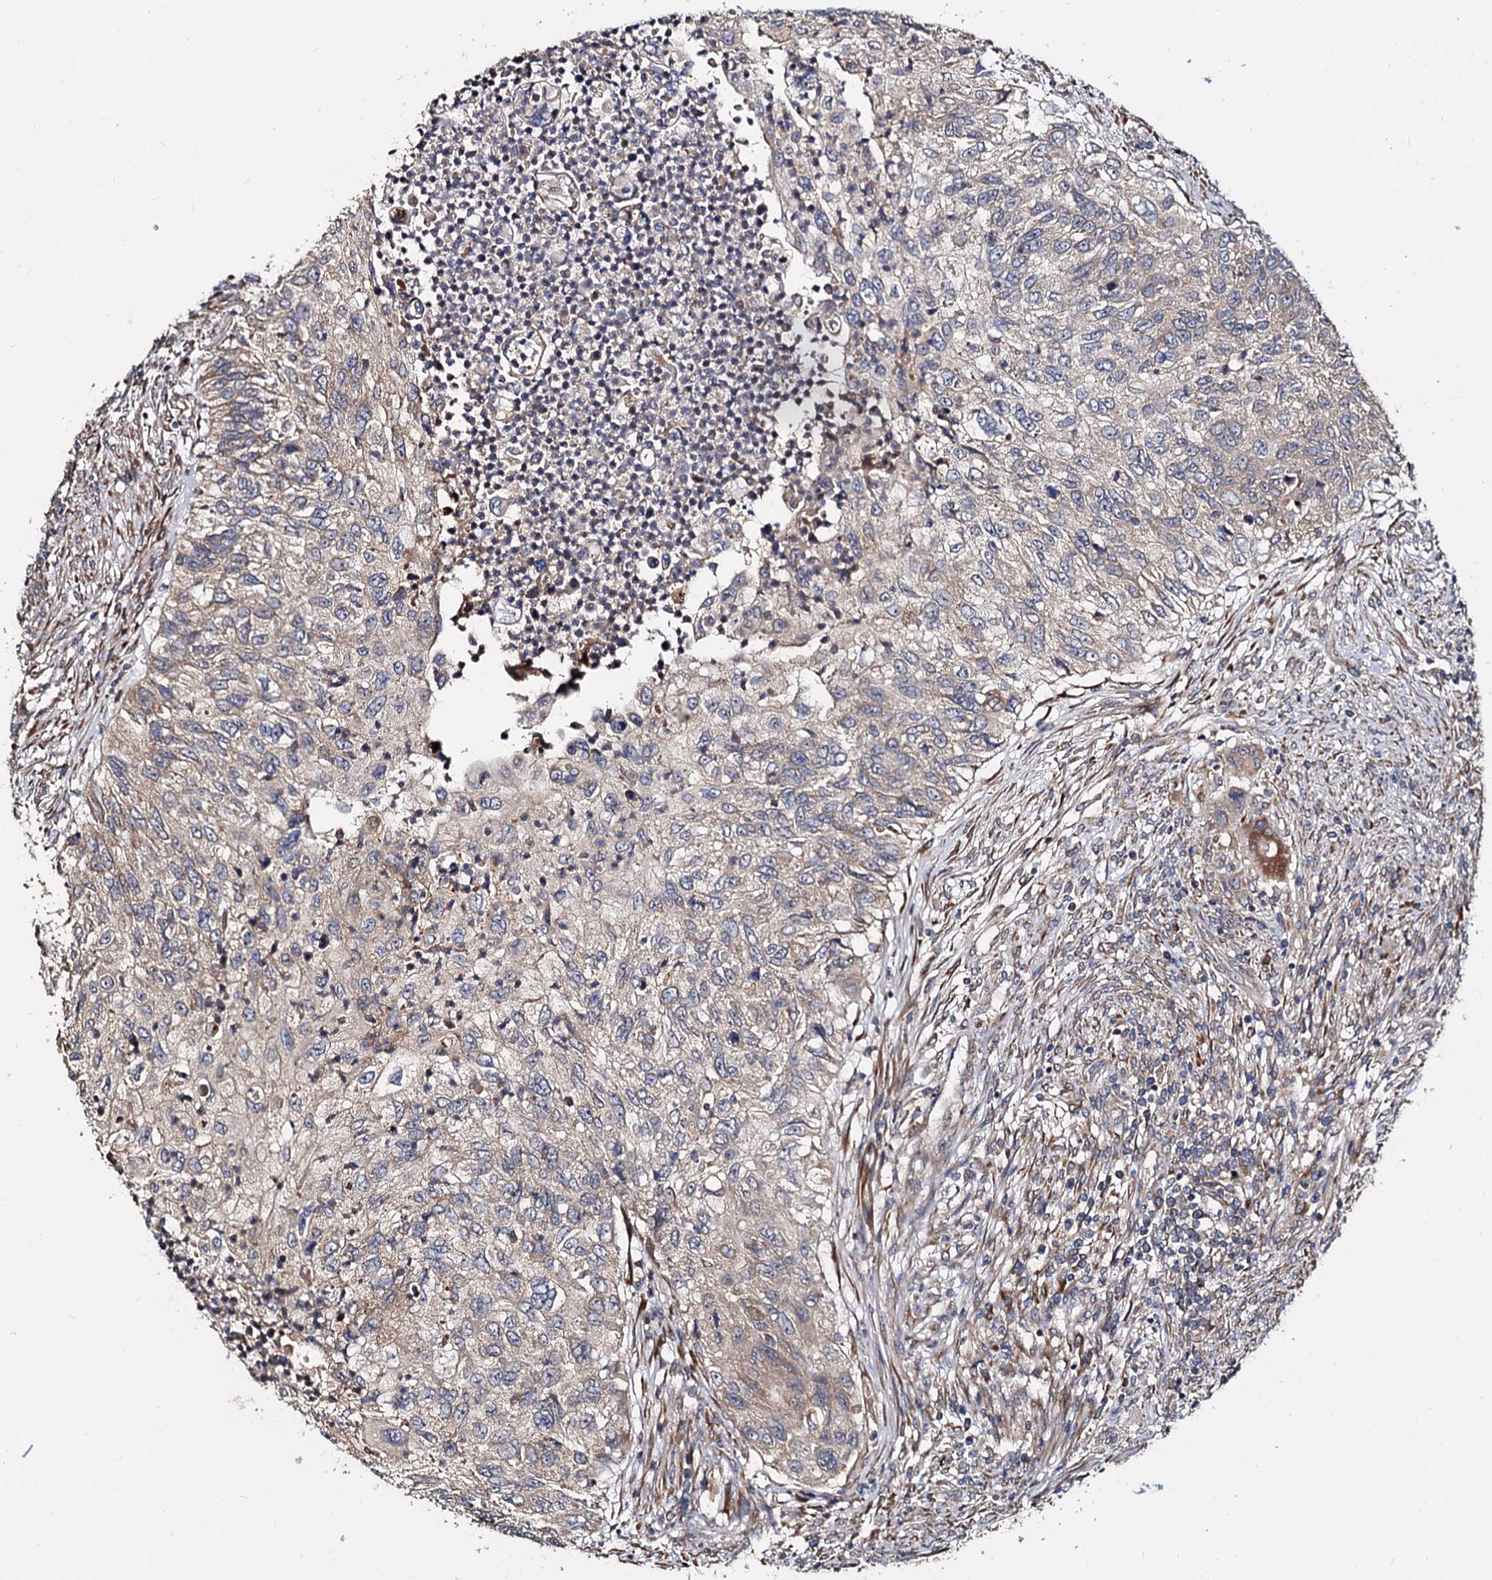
{"staining": {"intensity": "weak", "quantity": "<25%", "location": "cytoplasmic/membranous"}, "tissue": "urothelial cancer", "cell_type": "Tumor cells", "image_type": "cancer", "snomed": [{"axis": "morphology", "description": "Urothelial carcinoma, High grade"}, {"axis": "topography", "description": "Urinary bladder"}], "caption": "Protein analysis of urothelial cancer shows no significant positivity in tumor cells. (Stains: DAB (3,3'-diaminobenzidine) immunohistochemistry with hematoxylin counter stain, Microscopy: brightfield microscopy at high magnification).", "gene": "WWC3", "patient": {"sex": "female", "age": 60}}